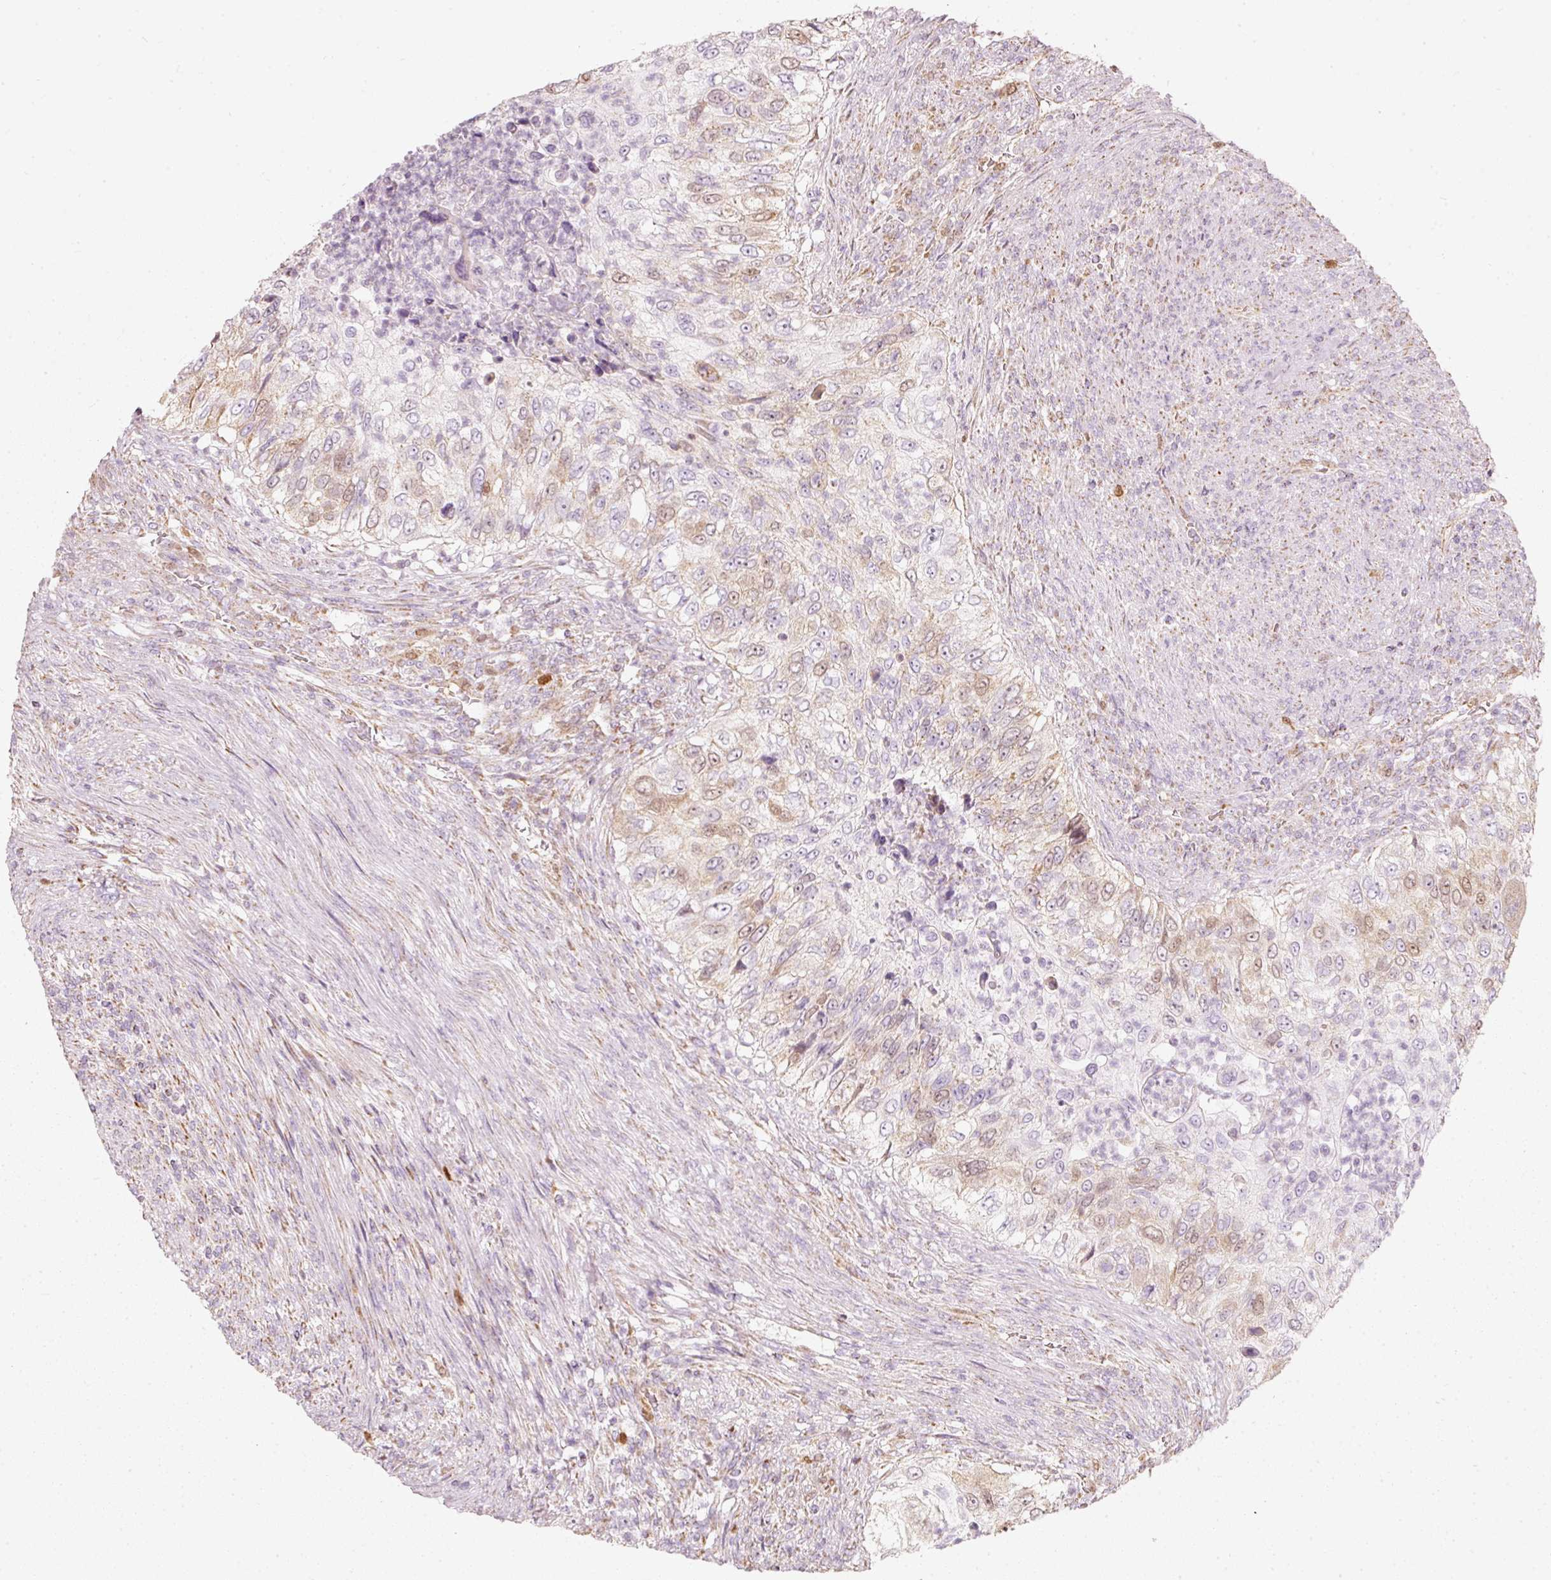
{"staining": {"intensity": "moderate", "quantity": "25%-75%", "location": "nuclear"}, "tissue": "urothelial cancer", "cell_type": "Tumor cells", "image_type": "cancer", "snomed": [{"axis": "morphology", "description": "Urothelial carcinoma, High grade"}, {"axis": "topography", "description": "Urinary bladder"}], "caption": "Immunohistochemistry (DAB) staining of urothelial cancer displays moderate nuclear protein positivity in about 25%-75% of tumor cells.", "gene": "DUT", "patient": {"sex": "female", "age": 60}}